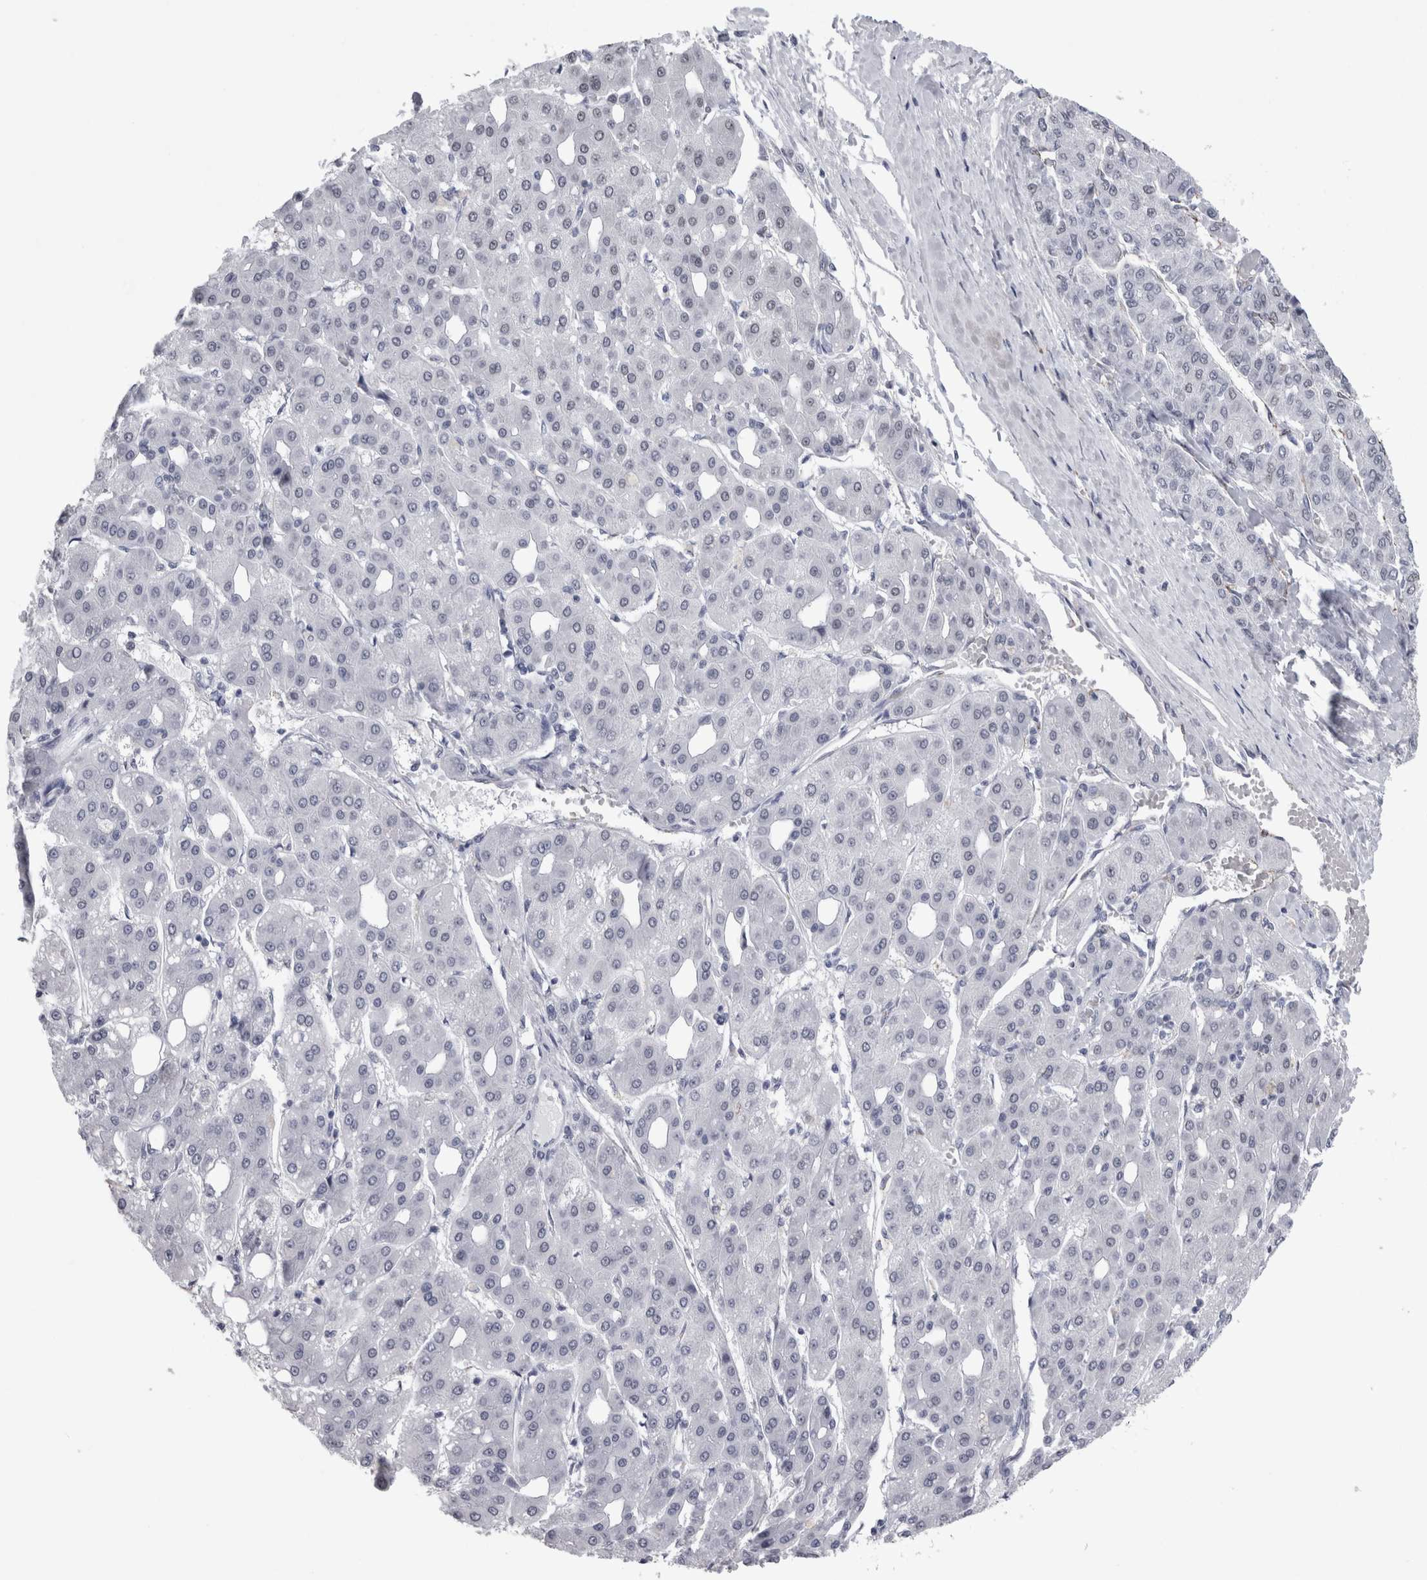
{"staining": {"intensity": "negative", "quantity": "none", "location": "none"}, "tissue": "liver cancer", "cell_type": "Tumor cells", "image_type": "cancer", "snomed": [{"axis": "morphology", "description": "Carcinoma, Hepatocellular, NOS"}, {"axis": "topography", "description": "Liver"}], "caption": "The immunohistochemistry image has no significant staining in tumor cells of liver cancer tissue.", "gene": "ACOT7", "patient": {"sex": "male", "age": 65}}